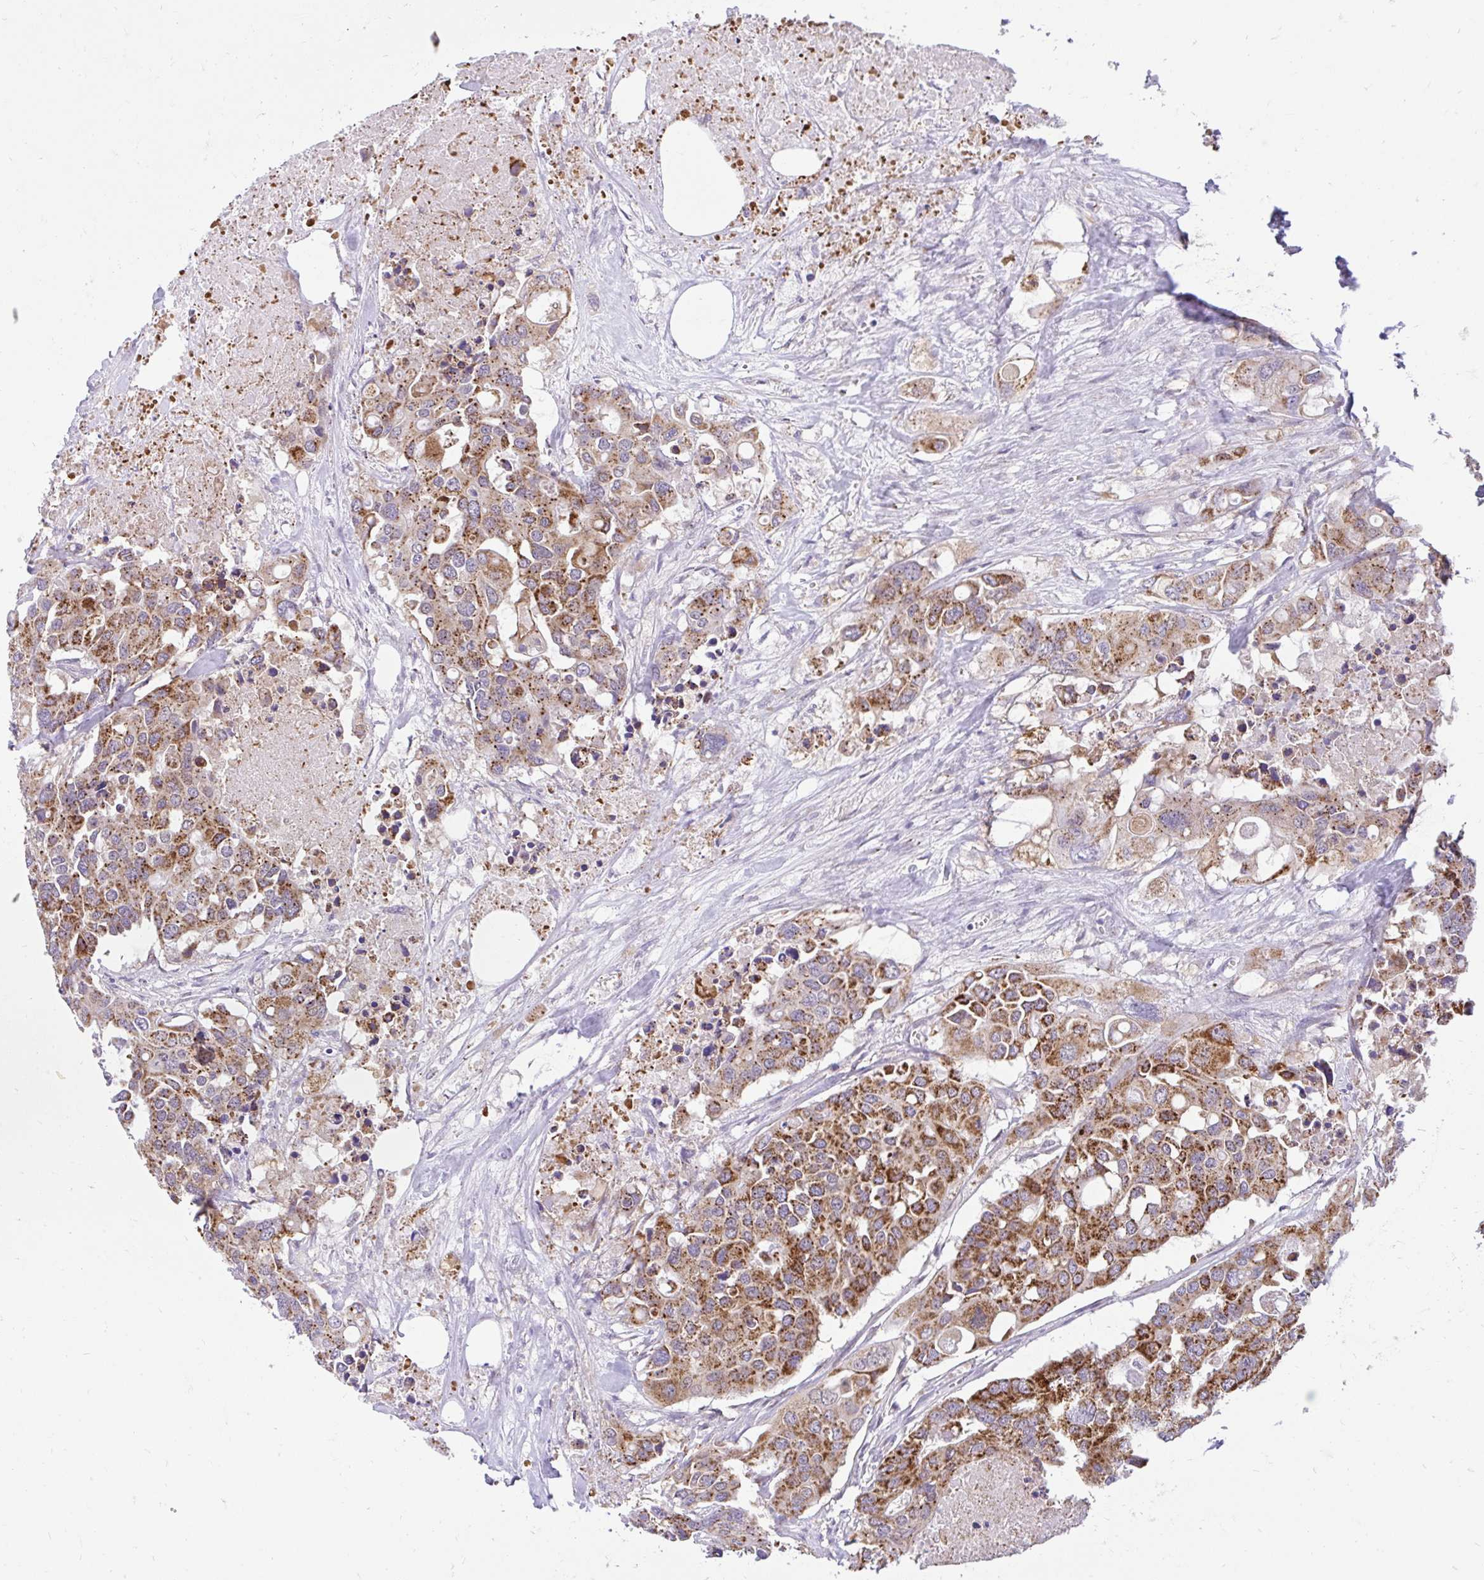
{"staining": {"intensity": "moderate", "quantity": ">75%", "location": "cytoplasmic/membranous"}, "tissue": "colorectal cancer", "cell_type": "Tumor cells", "image_type": "cancer", "snomed": [{"axis": "morphology", "description": "Adenocarcinoma, NOS"}, {"axis": "topography", "description": "Colon"}], "caption": "About >75% of tumor cells in human colorectal cancer reveal moderate cytoplasmic/membranous protein expression as visualized by brown immunohistochemical staining.", "gene": "PYCR2", "patient": {"sex": "male", "age": 77}}